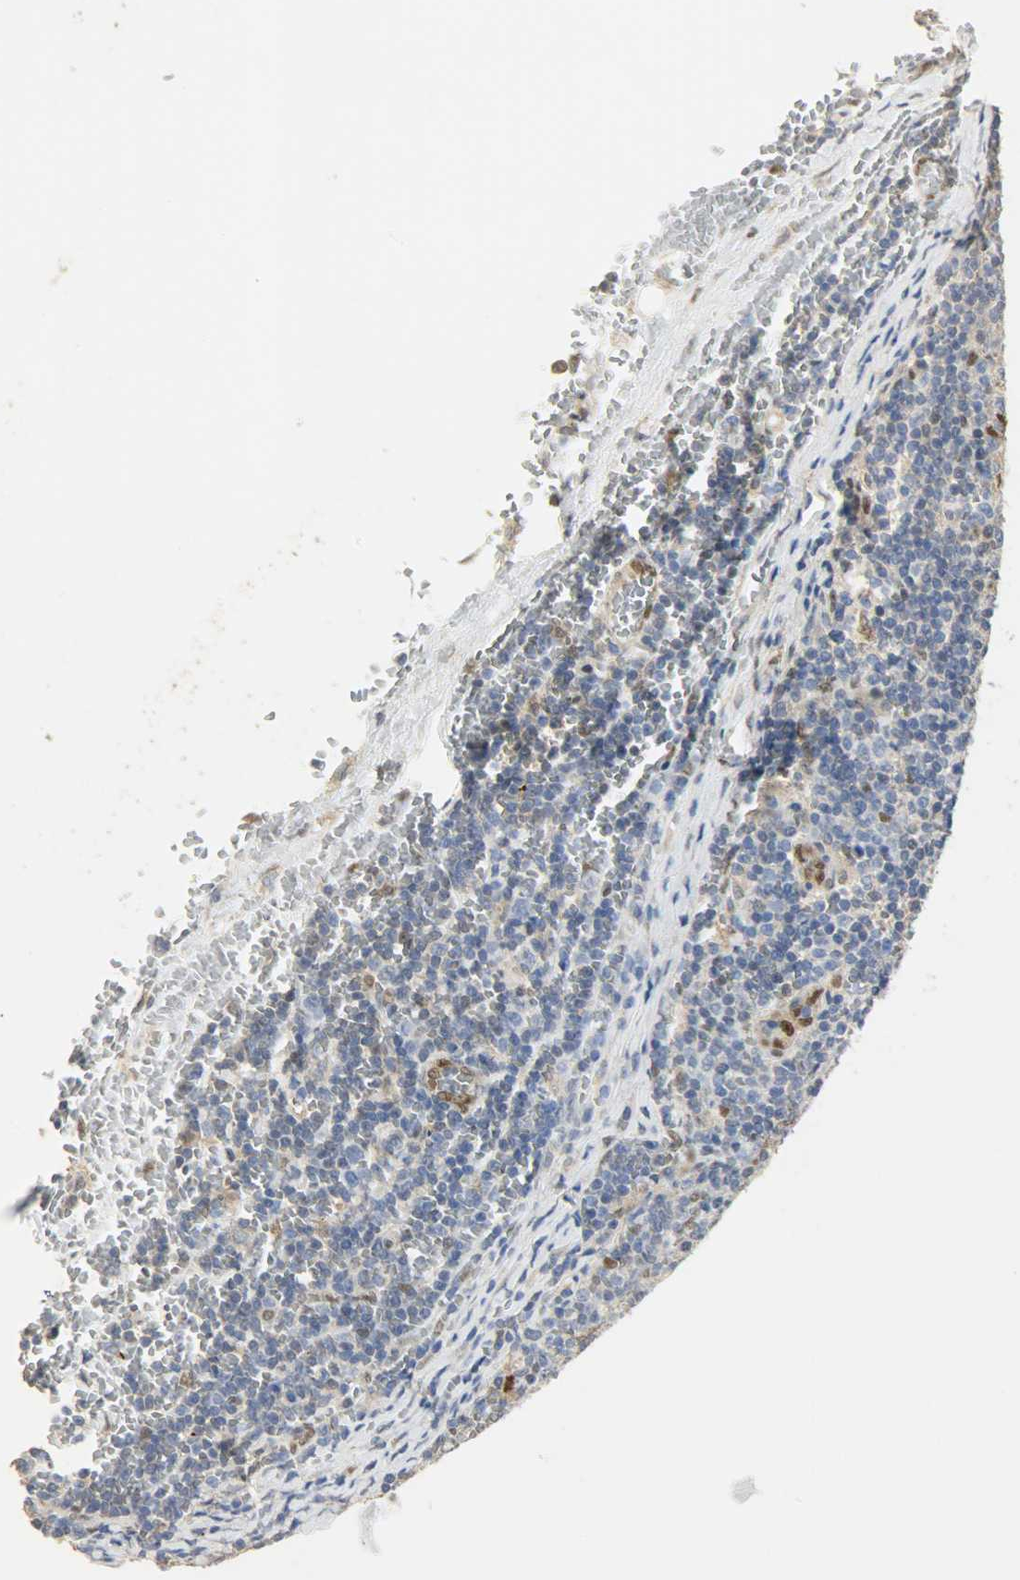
{"staining": {"intensity": "moderate", "quantity": "<25%", "location": "nuclear"}, "tissue": "lymph node", "cell_type": "Non-germinal center cells", "image_type": "normal", "snomed": [{"axis": "morphology", "description": "Normal tissue, NOS"}, {"axis": "topography", "description": "Lymph node"}, {"axis": "topography", "description": "Salivary gland"}], "caption": "Protein expression analysis of normal lymph node displays moderate nuclear positivity in about <25% of non-germinal center cells. Immunohistochemistry stains the protein in brown and the nuclei are stained blue.", "gene": "NPEPL1", "patient": {"sex": "male", "age": 8}}